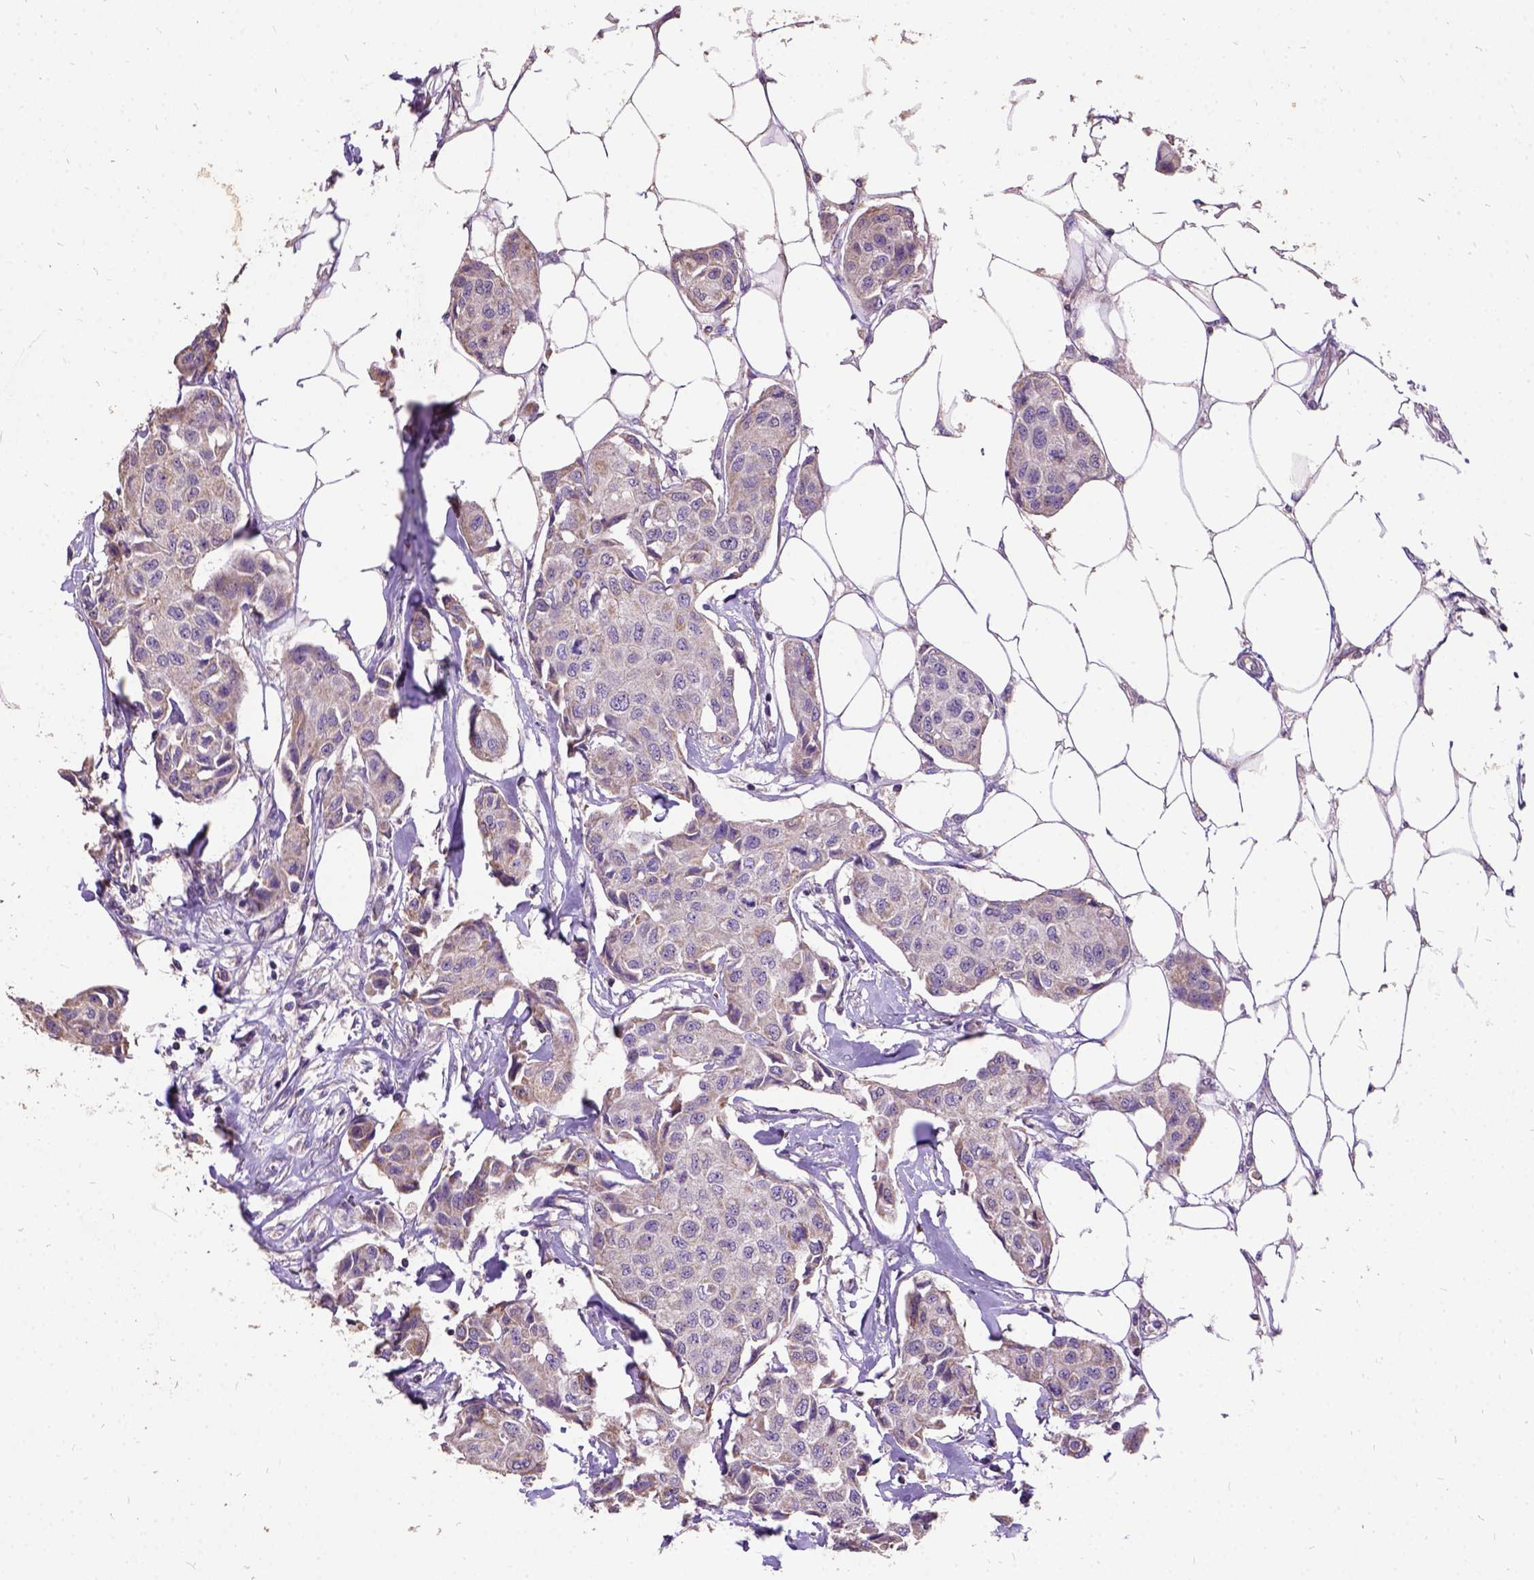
{"staining": {"intensity": "weak", "quantity": ">75%", "location": "cytoplasmic/membranous"}, "tissue": "breast cancer", "cell_type": "Tumor cells", "image_type": "cancer", "snomed": [{"axis": "morphology", "description": "Duct carcinoma"}, {"axis": "topography", "description": "Breast"}, {"axis": "topography", "description": "Lymph node"}], "caption": "Immunohistochemical staining of human breast cancer (intraductal carcinoma) exhibits low levels of weak cytoplasmic/membranous protein staining in about >75% of tumor cells.", "gene": "DQX1", "patient": {"sex": "female", "age": 80}}